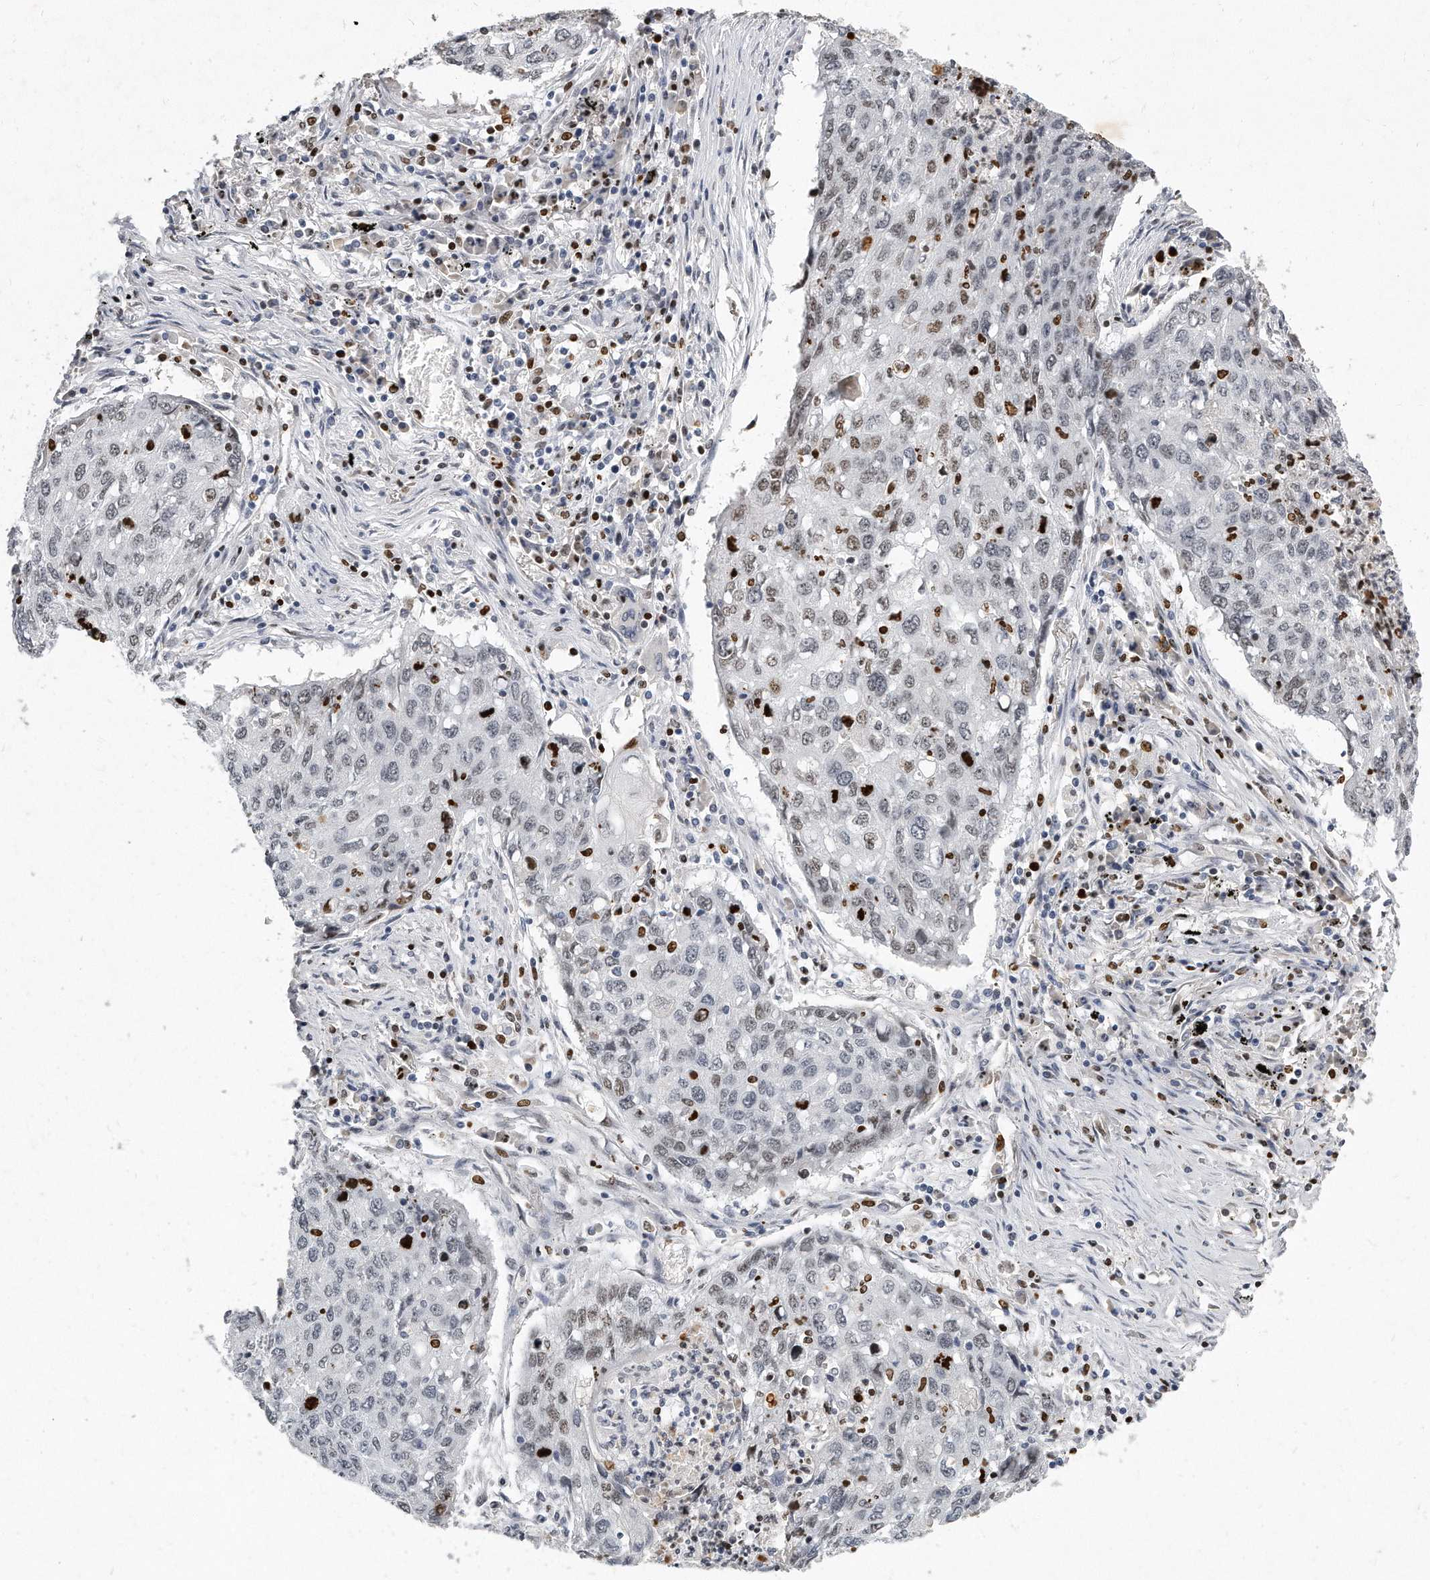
{"staining": {"intensity": "moderate", "quantity": "<25%", "location": "nuclear"}, "tissue": "lung cancer", "cell_type": "Tumor cells", "image_type": "cancer", "snomed": [{"axis": "morphology", "description": "Squamous cell carcinoma, NOS"}, {"axis": "topography", "description": "Lung"}], "caption": "The photomicrograph demonstrates immunohistochemical staining of squamous cell carcinoma (lung). There is moderate nuclear positivity is seen in approximately <25% of tumor cells.", "gene": "CTBP2", "patient": {"sex": "female", "age": 63}}